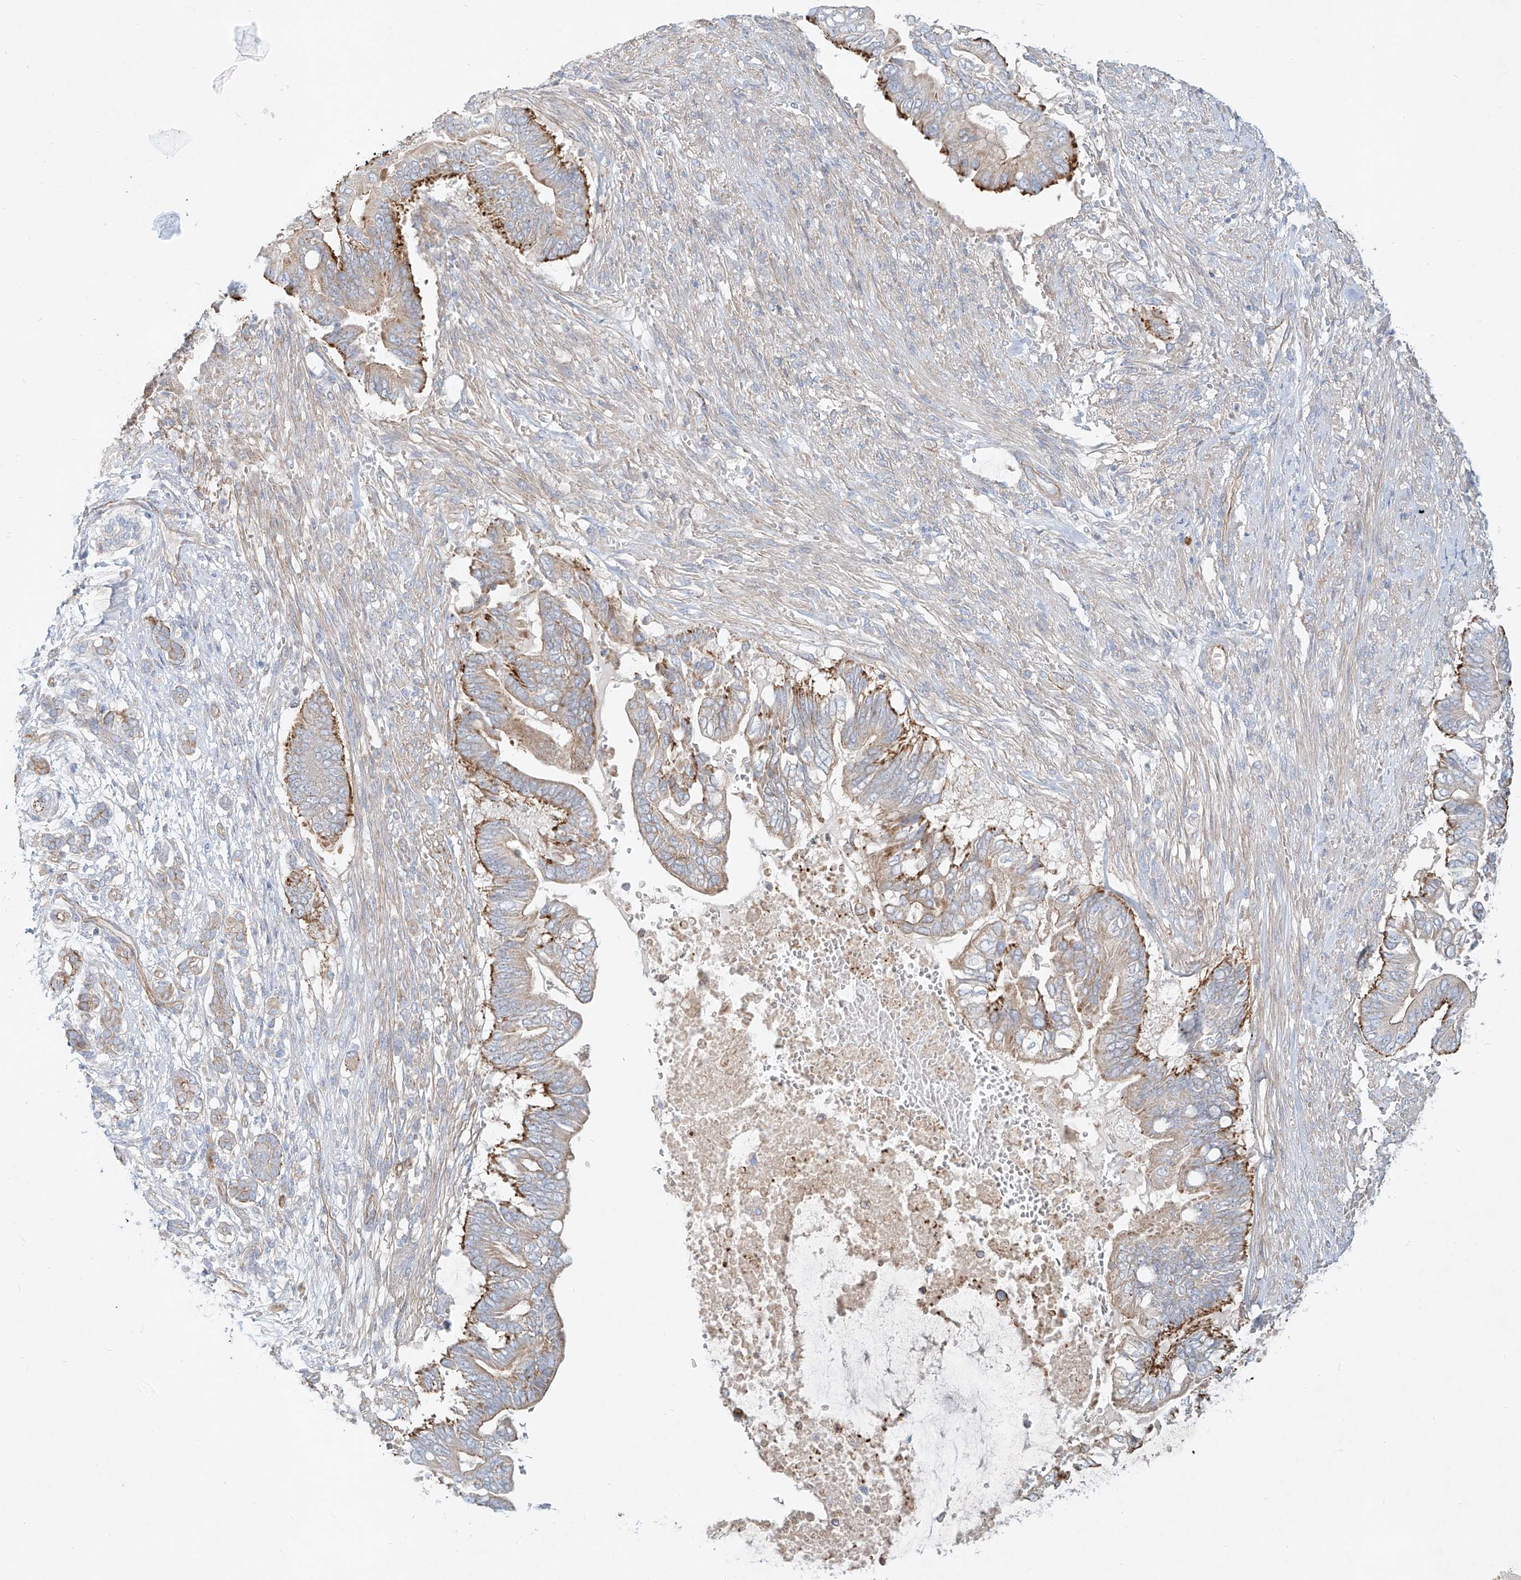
{"staining": {"intensity": "moderate", "quantity": ">75%", "location": "cytoplasmic/membranous"}, "tissue": "pancreatic cancer", "cell_type": "Tumor cells", "image_type": "cancer", "snomed": [{"axis": "morphology", "description": "Adenocarcinoma, NOS"}, {"axis": "topography", "description": "Pancreas"}], "caption": "IHC photomicrograph of pancreatic cancer stained for a protein (brown), which reveals medium levels of moderate cytoplasmic/membranous staining in approximately >75% of tumor cells.", "gene": "AJM1", "patient": {"sex": "male", "age": 68}}